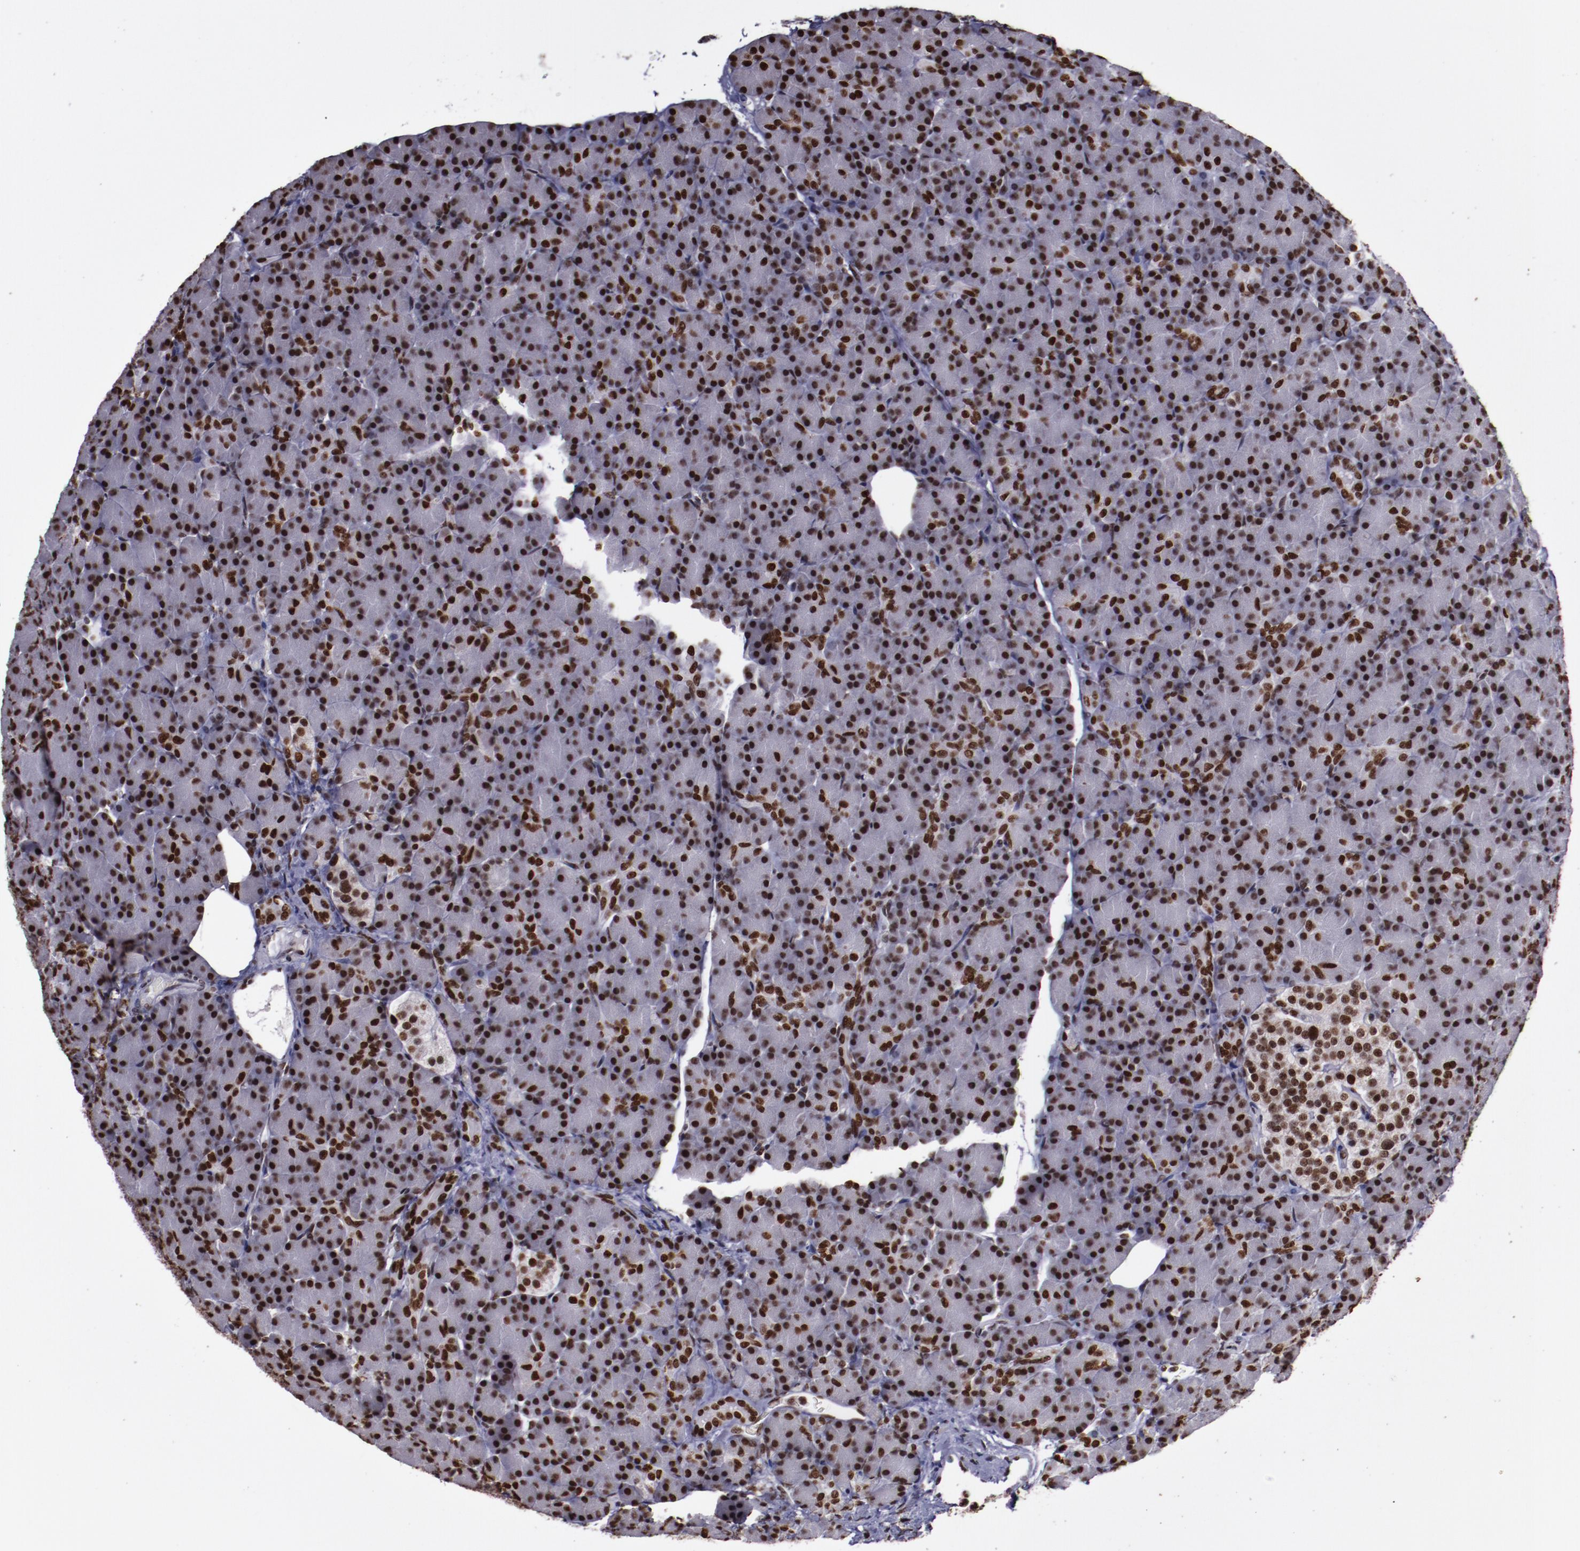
{"staining": {"intensity": "strong", "quantity": ">75%", "location": "nuclear"}, "tissue": "pancreas", "cell_type": "Exocrine glandular cells", "image_type": "normal", "snomed": [{"axis": "morphology", "description": "Normal tissue, NOS"}, {"axis": "topography", "description": "Pancreas"}], "caption": "Immunohistochemical staining of benign human pancreas reveals >75% levels of strong nuclear protein staining in about >75% of exocrine glandular cells.", "gene": "APEX1", "patient": {"sex": "female", "age": 43}}